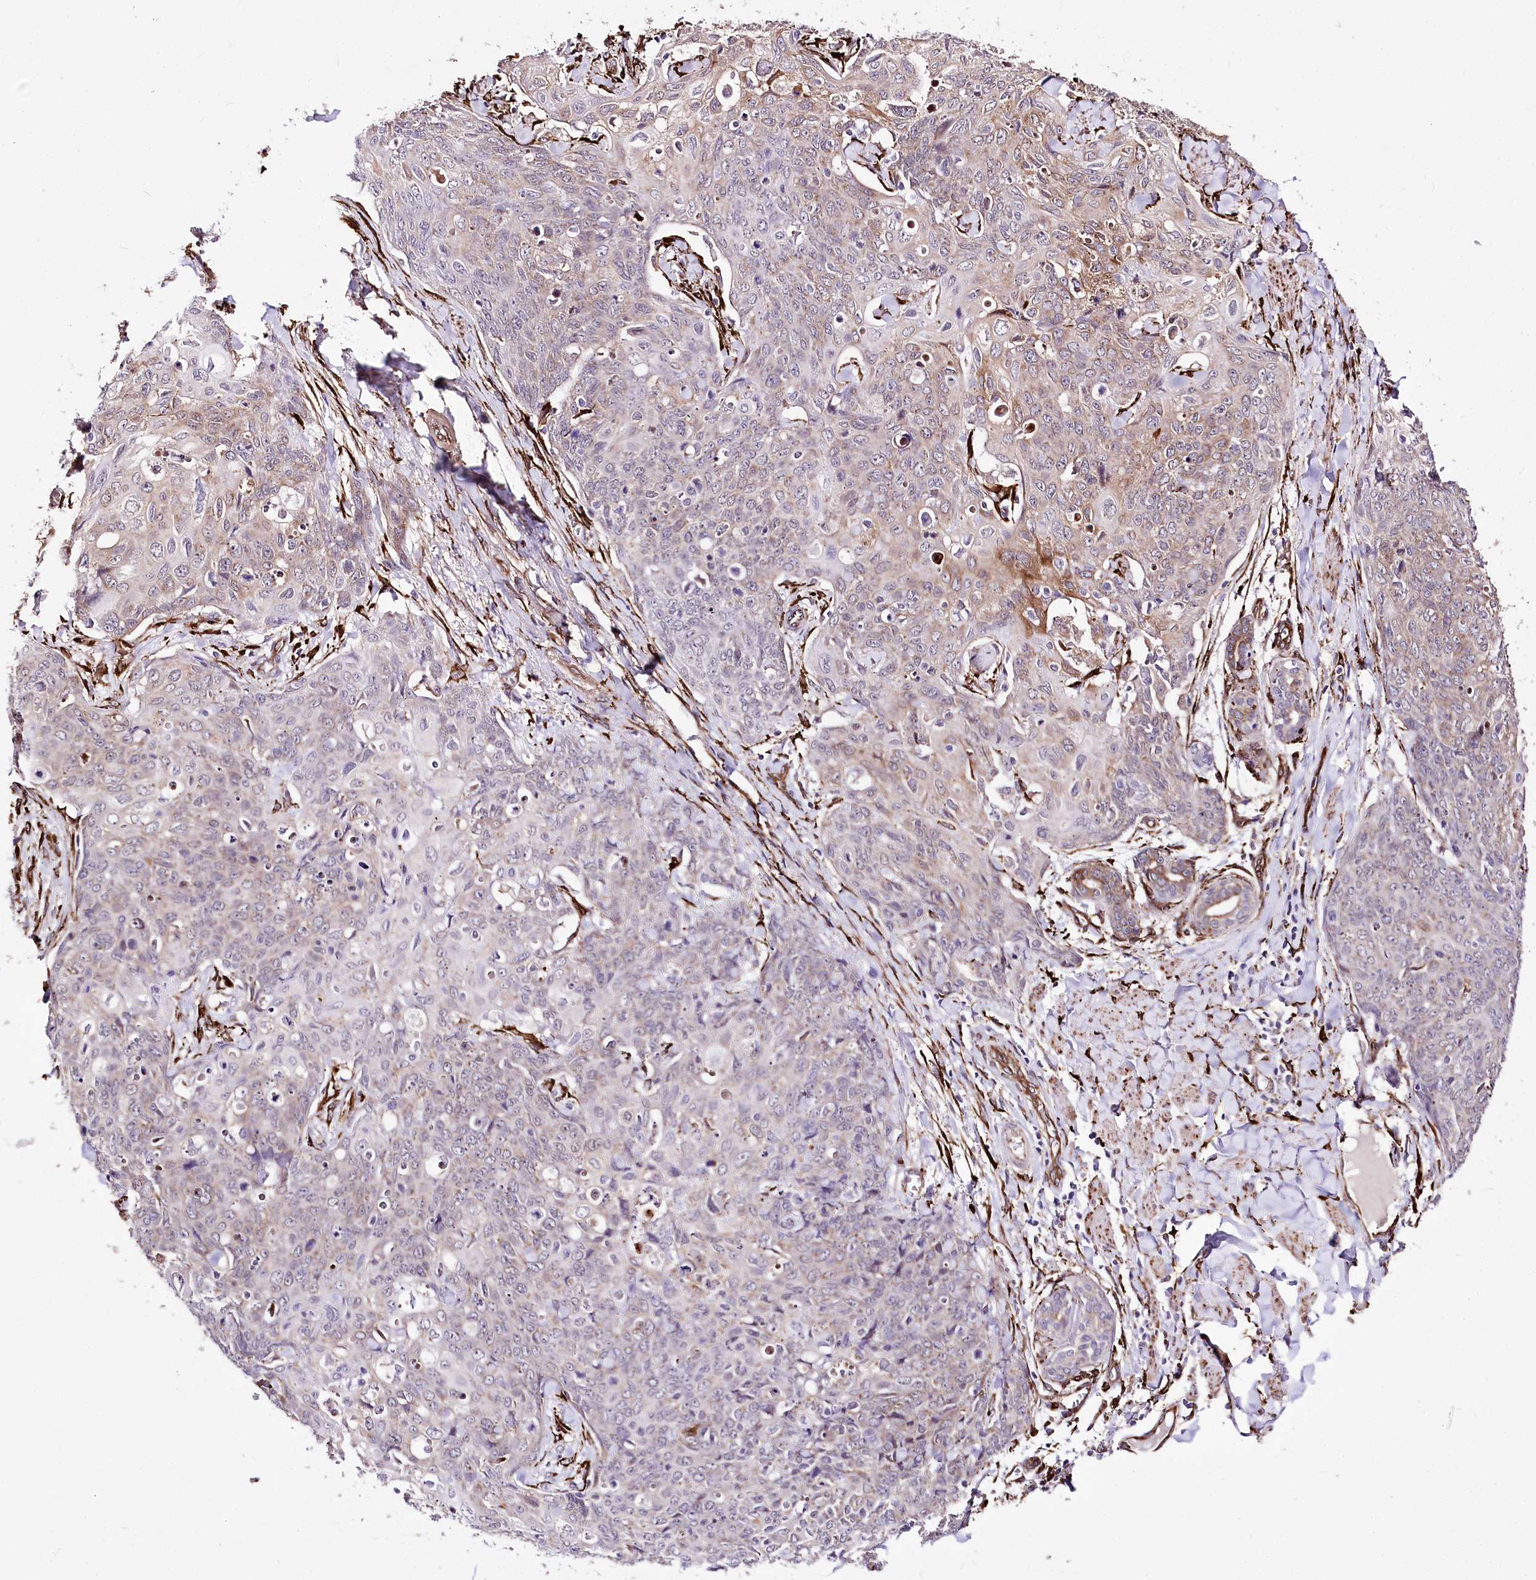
{"staining": {"intensity": "weak", "quantity": "25%-75%", "location": "cytoplasmic/membranous"}, "tissue": "skin cancer", "cell_type": "Tumor cells", "image_type": "cancer", "snomed": [{"axis": "morphology", "description": "Squamous cell carcinoma, NOS"}, {"axis": "topography", "description": "Skin"}, {"axis": "topography", "description": "Vulva"}], "caption": "Skin cancer (squamous cell carcinoma) stained for a protein (brown) shows weak cytoplasmic/membranous positive positivity in approximately 25%-75% of tumor cells.", "gene": "WWC1", "patient": {"sex": "female", "age": 85}}